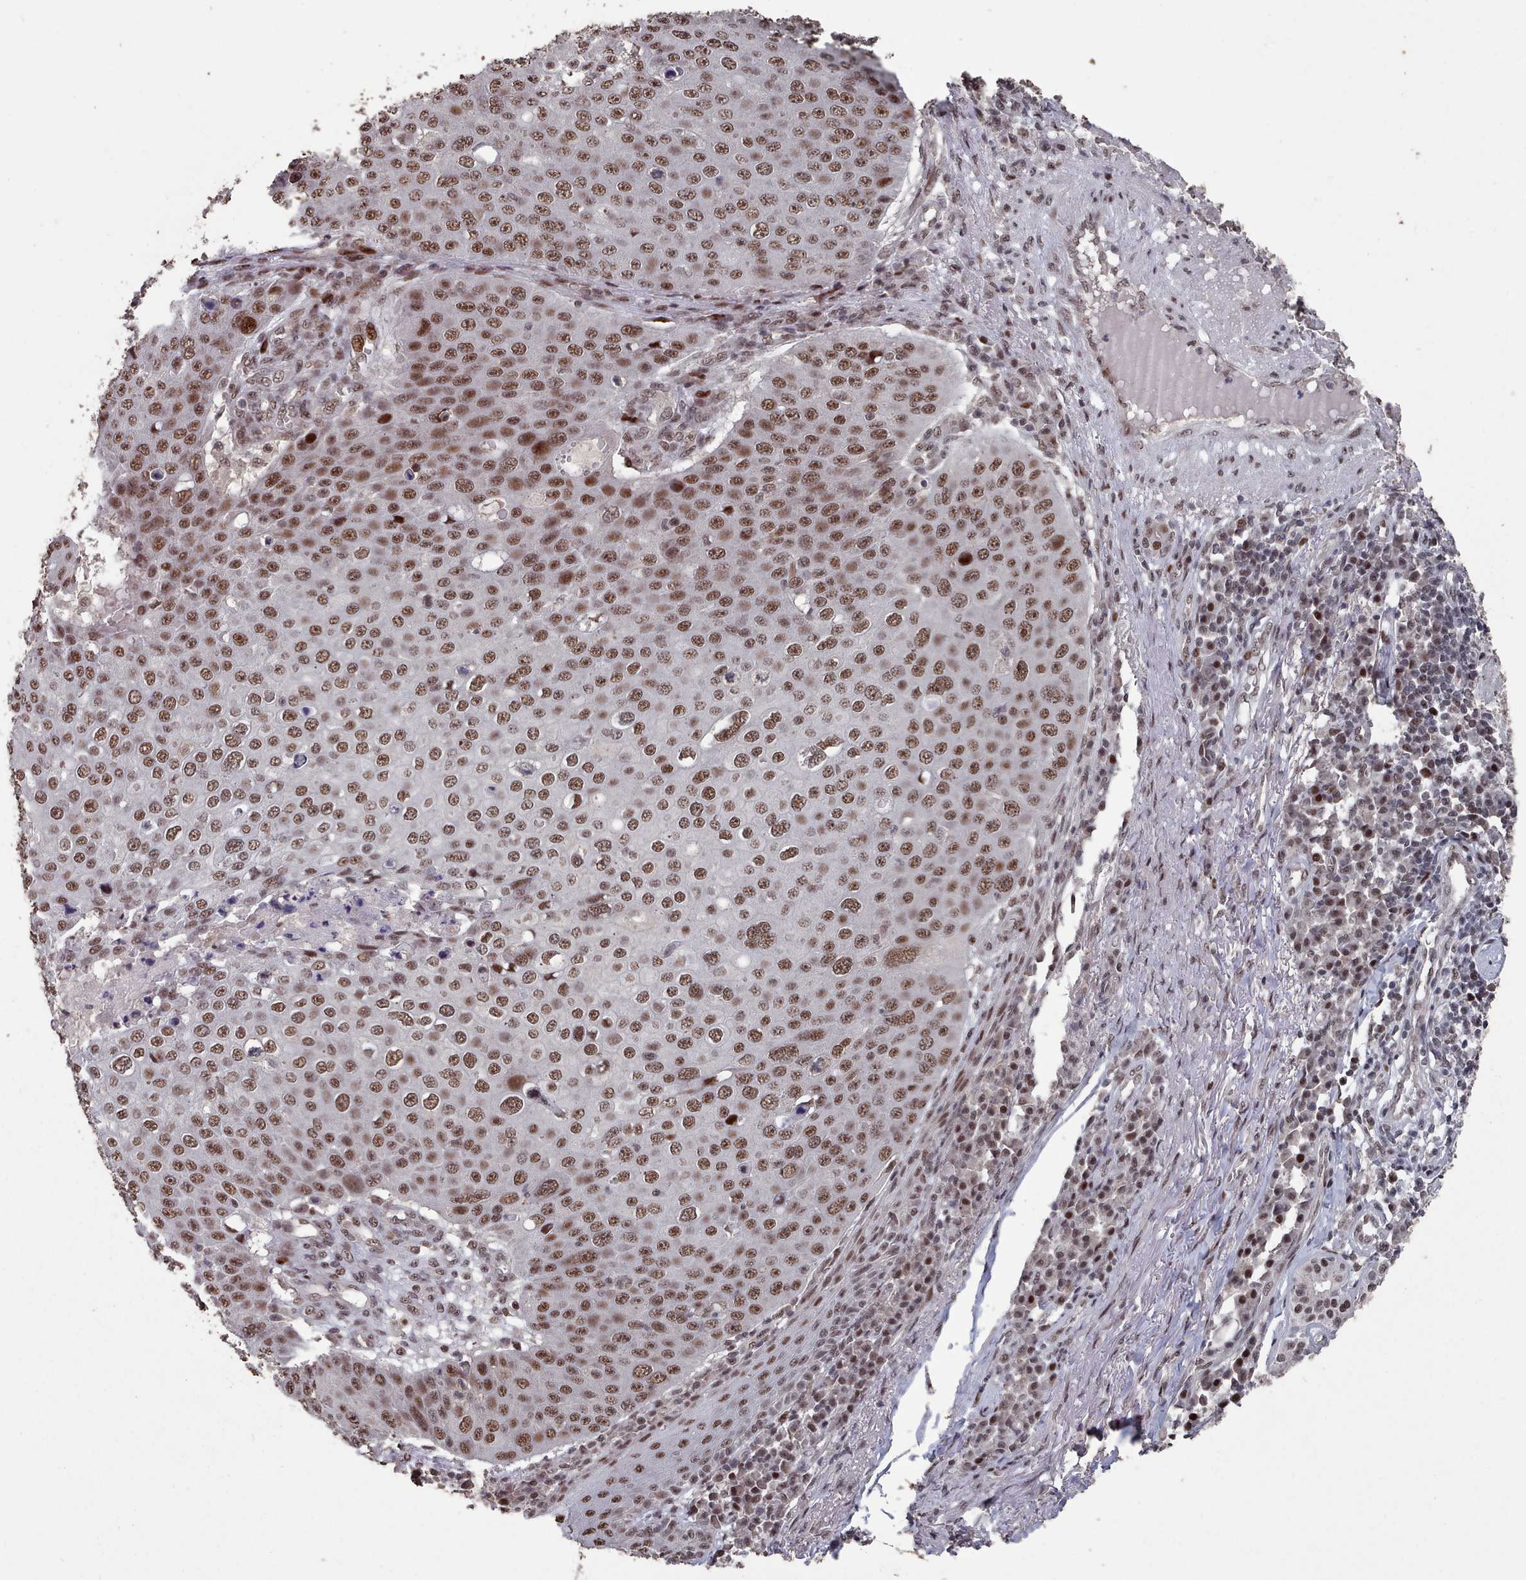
{"staining": {"intensity": "moderate", "quantity": ">75%", "location": "nuclear"}, "tissue": "skin cancer", "cell_type": "Tumor cells", "image_type": "cancer", "snomed": [{"axis": "morphology", "description": "Squamous cell carcinoma, NOS"}, {"axis": "topography", "description": "Skin"}], "caption": "This micrograph demonstrates IHC staining of human skin cancer (squamous cell carcinoma), with medium moderate nuclear positivity in approximately >75% of tumor cells.", "gene": "PNRC2", "patient": {"sex": "male", "age": 71}}